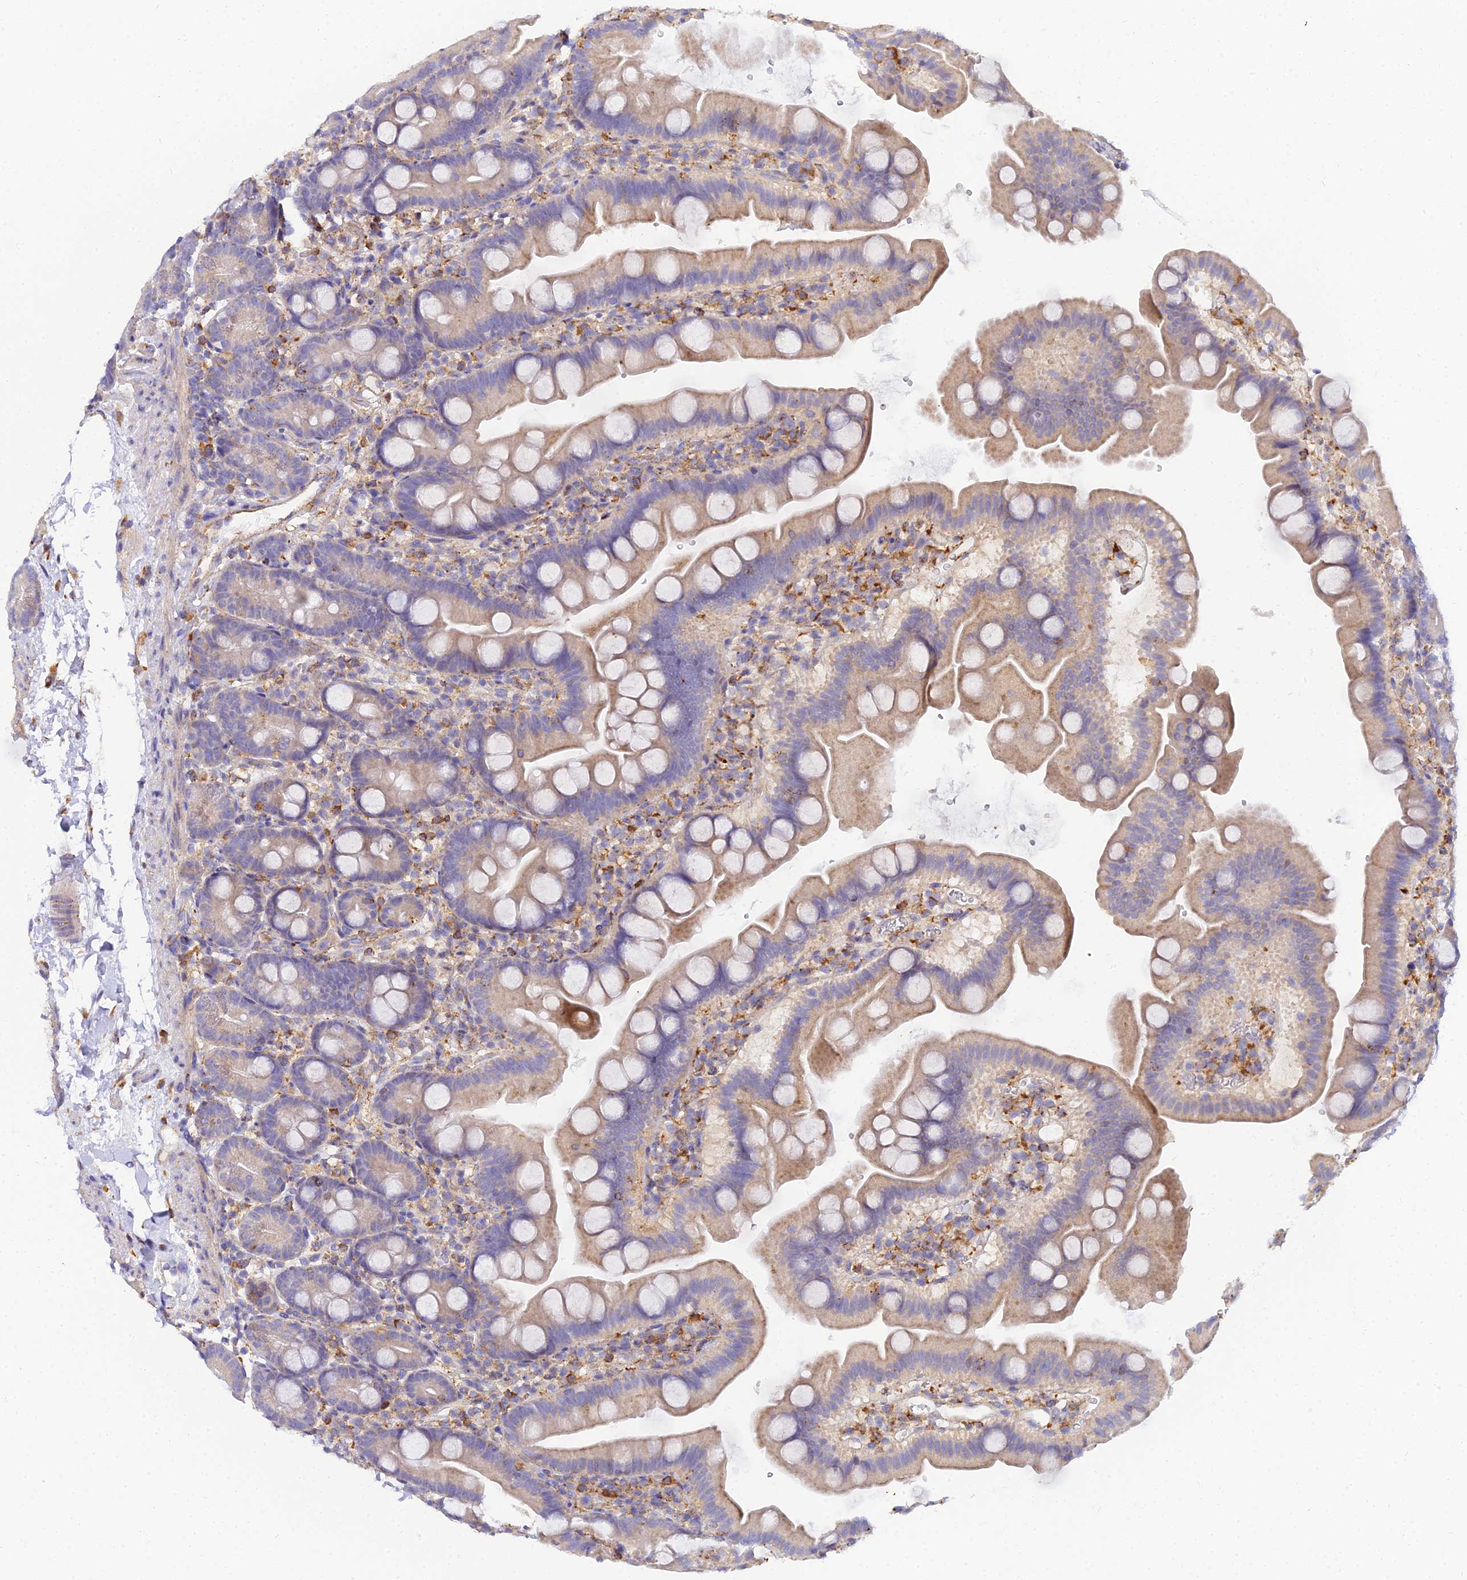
{"staining": {"intensity": "weak", "quantity": "25%-75%", "location": "cytoplasmic/membranous"}, "tissue": "small intestine", "cell_type": "Glandular cells", "image_type": "normal", "snomed": [{"axis": "morphology", "description": "Normal tissue, NOS"}, {"axis": "topography", "description": "Small intestine"}], "caption": "Immunohistochemistry (IHC) staining of unremarkable small intestine, which exhibits low levels of weak cytoplasmic/membranous positivity in approximately 25%-75% of glandular cells indicating weak cytoplasmic/membranous protein expression. The staining was performed using DAB (brown) for protein detection and nuclei were counterstained in hematoxylin (blue).", "gene": "ARL8A", "patient": {"sex": "female", "age": 68}}